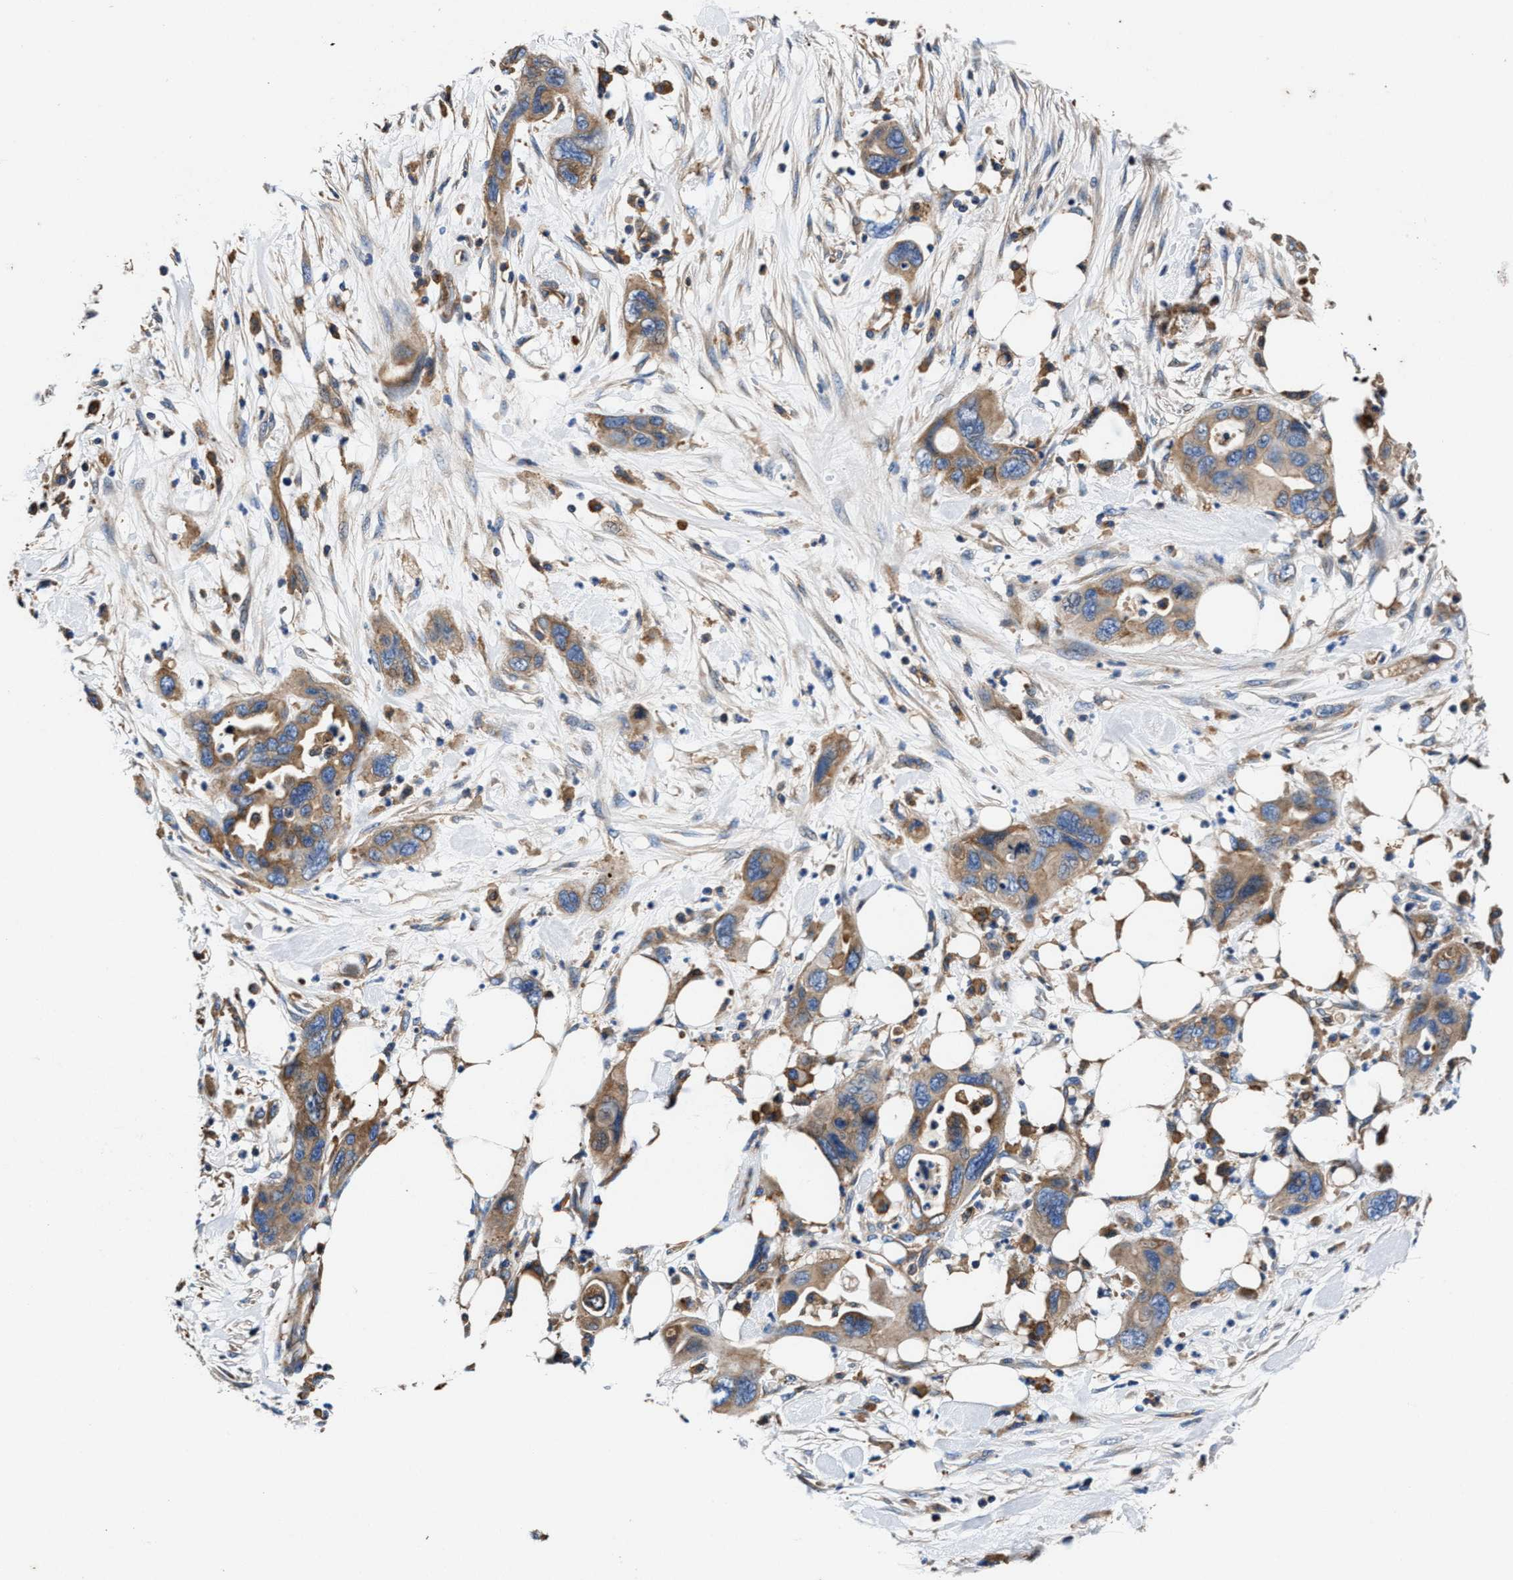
{"staining": {"intensity": "moderate", "quantity": ">75%", "location": "cytoplasmic/membranous"}, "tissue": "pancreatic cancer", "cell_type": "Tumor cells", "image_type": "cancer", "snomed": [{"axis": "morphology", "description": "Adenocarcinoma, NOS"}, {"axis": "topography", "description": "Pancreas"}], "caption": "Pancreatic cancer (adenocarcinoma) stained with immunohistochemistry (IHC) reveals moderate cytoplasmic/membranous positivity in about >75% of tumor cells.", "gene": "PPP1R9B", "patient": {"sex": "female", "age": 71}}